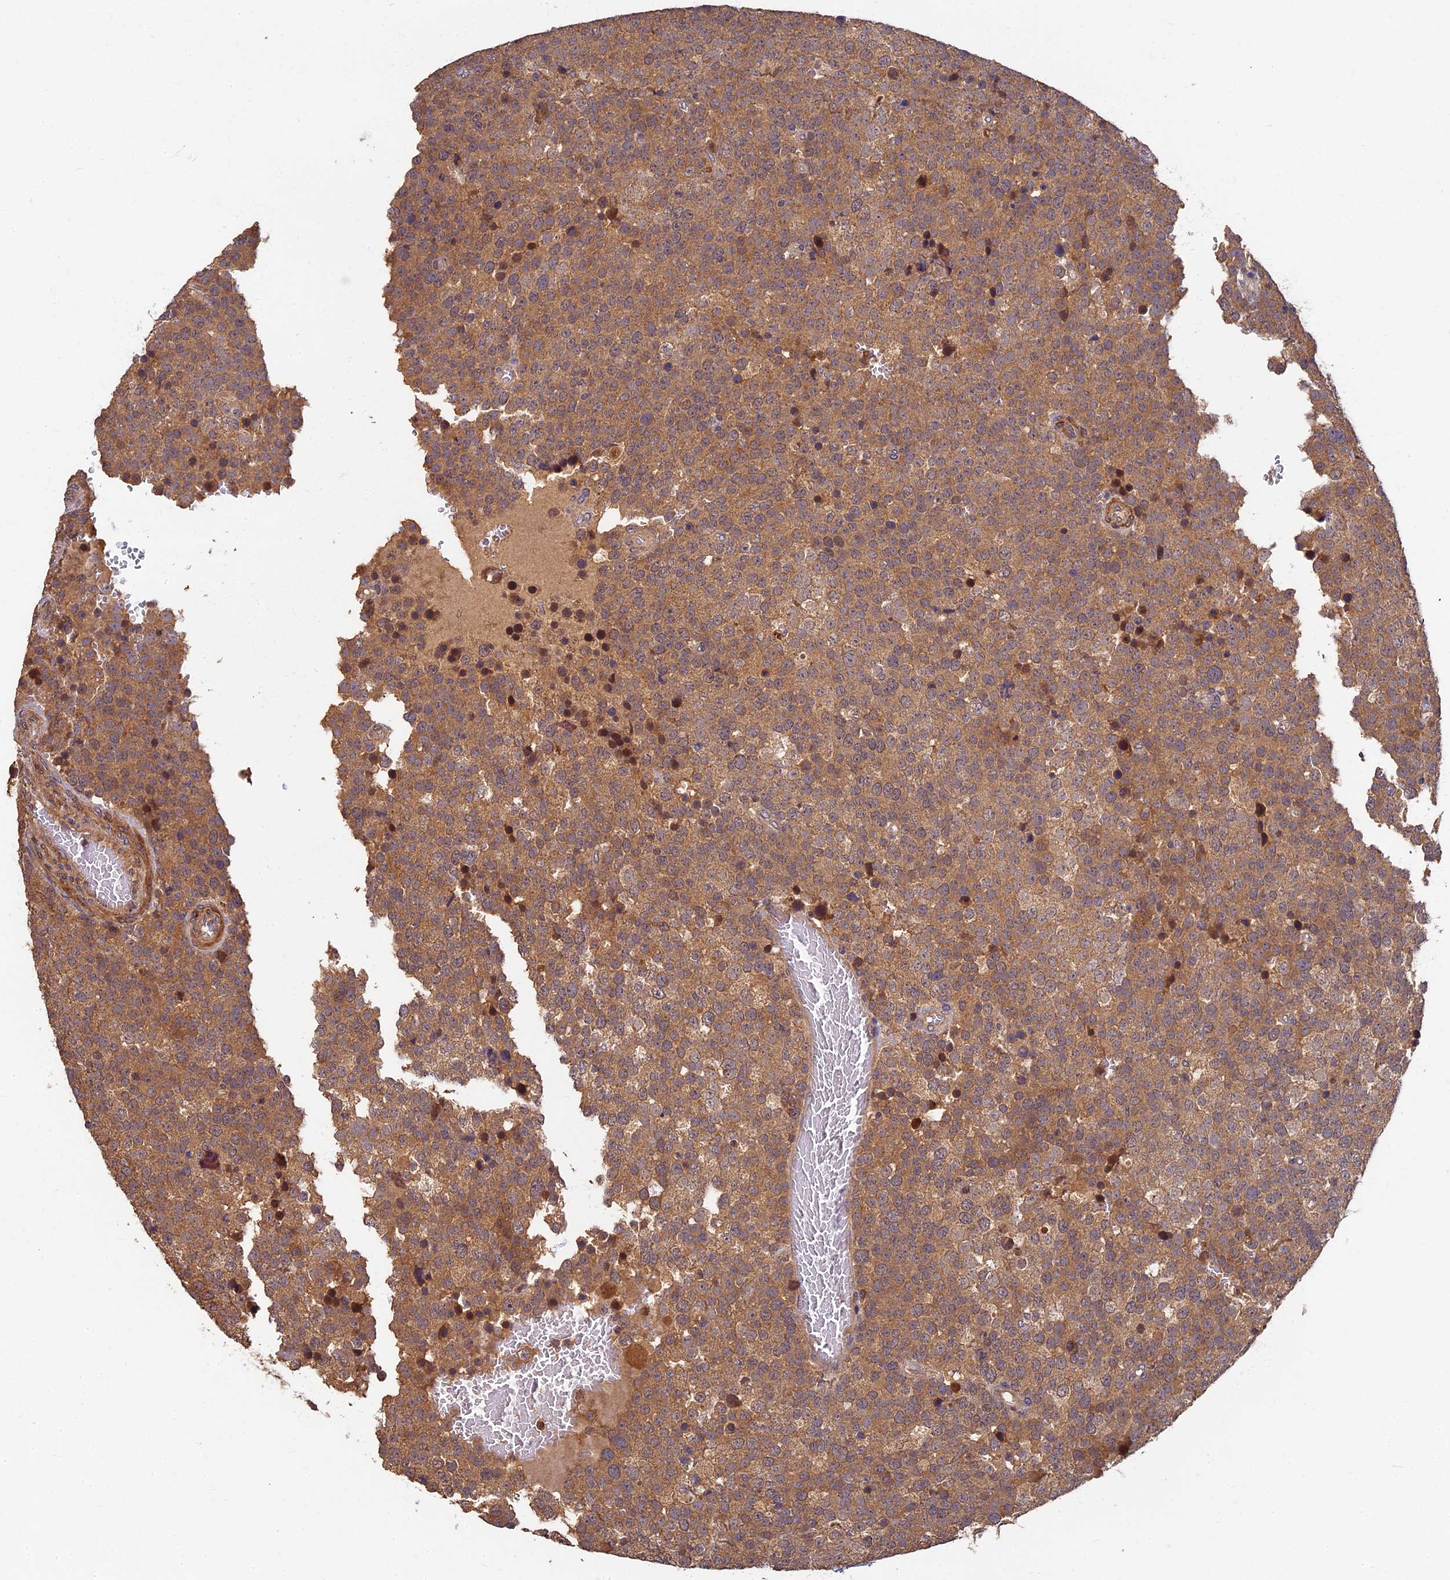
{"staining": {"intensity": "moderate", "quantity": ">75%", "location": "cytoplasmic/membranous"}, "tissue": "testis cancer", "cell_type": "Tumor cells", "image_type": "cancer", "snomed": [{"axis": "morphology", "description": "Seminoma, NOS"}, {"axis": "topography", "description": "Testis"}], "caption": "Immunohistochemistry (DAB) staining of seminoma (testis) demonstrates moderate cytoplasmic/membranous protein expression in approximately >75% of tumor cells. (DAB IHC, brown staining for protein, blue staining for nuclei).", "gene": "RSPH3", "patient": {"sex": "male", "age": 71}}